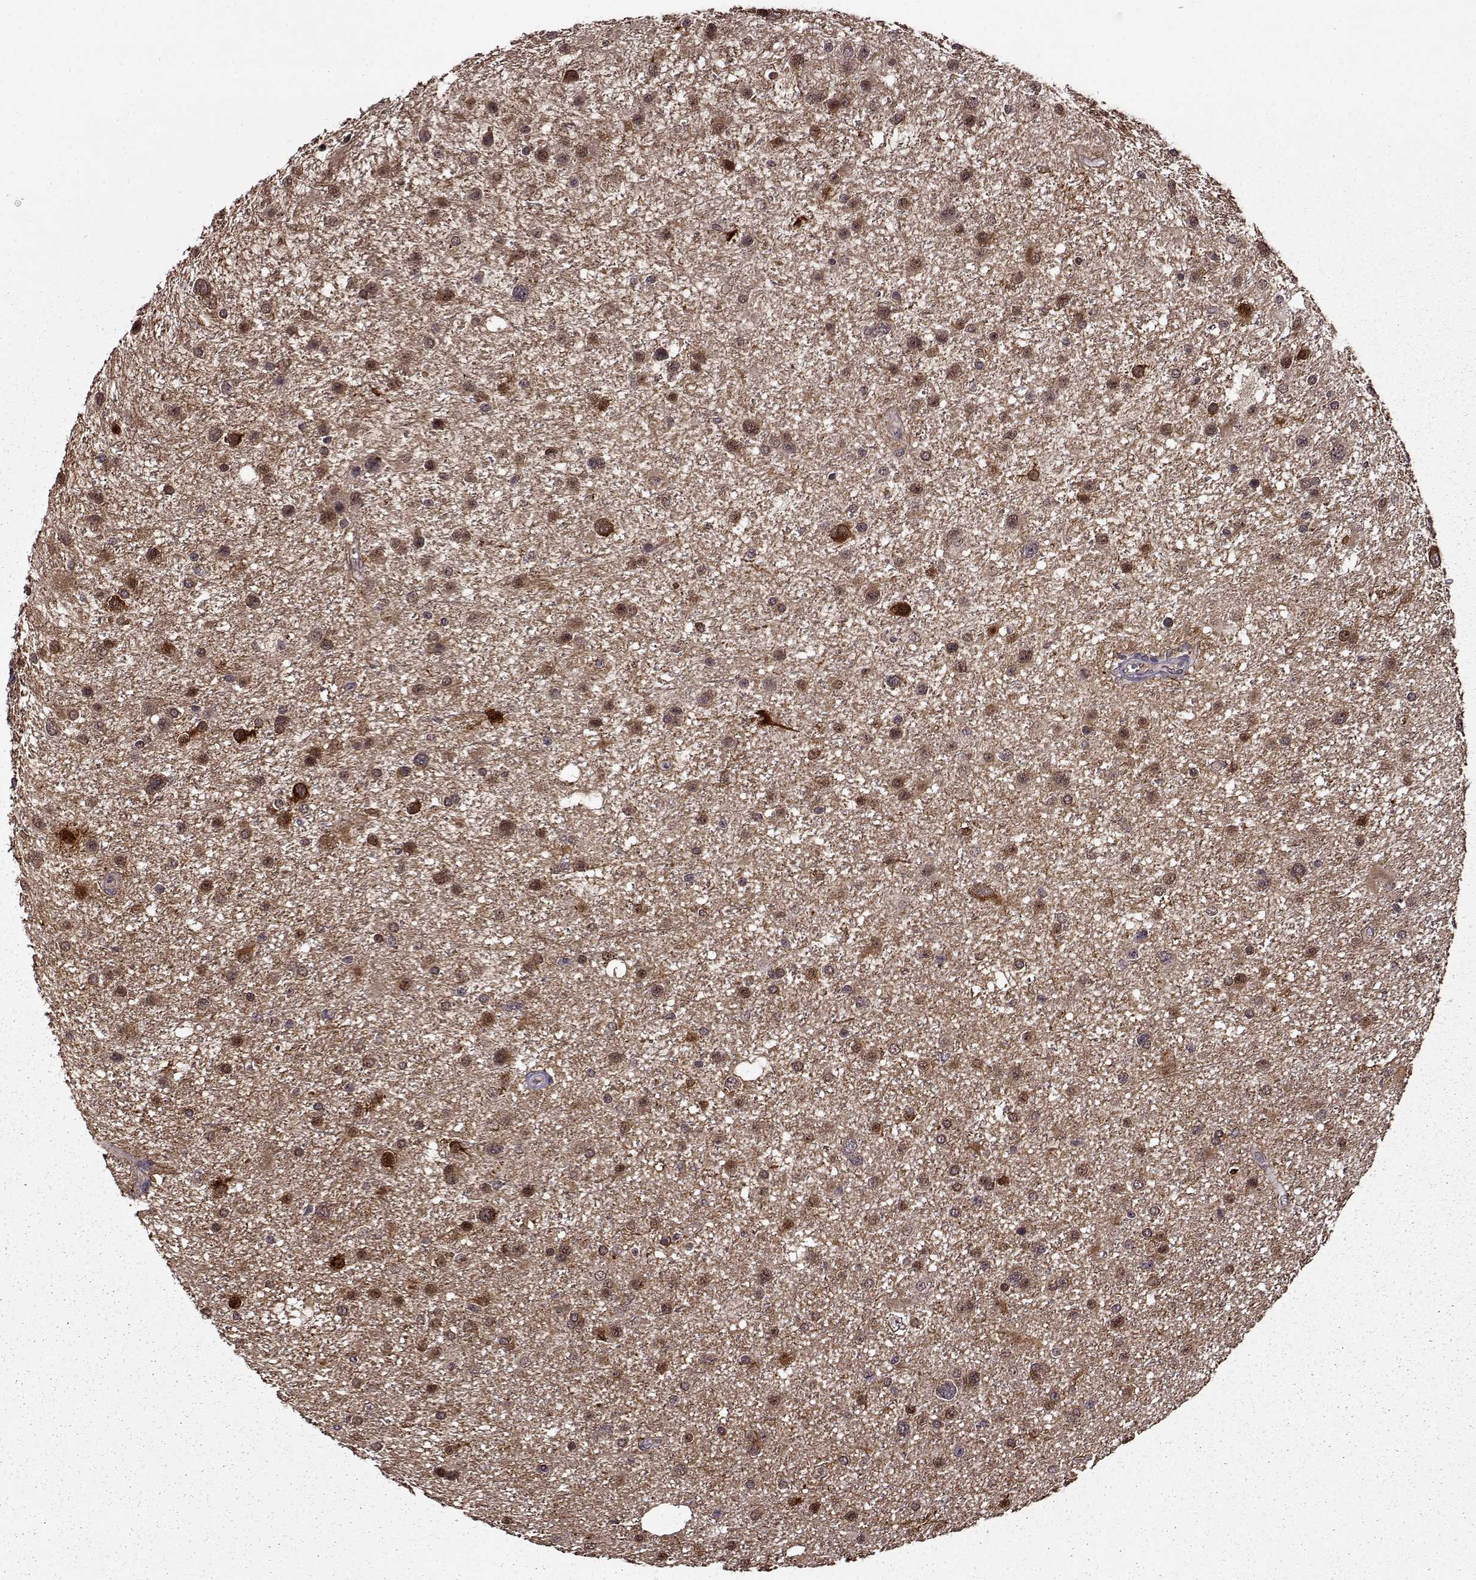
{"staining": {"intensity": "moderate", "quantity": ">75%", "location": "cytoplasmic/membranous,nuclear"}, "tissue": "glioma", "cell_type": "Tumor cells", "image_type": "cancer", "snomed": [{"axis": "morphology", "description": "Glioma, malignant, Low grade"}, {"axis": "topography", "description": "Brain"}], "caption": "A brown stain shows moderate cytoplasmic/membranous and nuclear positivity of a protein in glioma tumor cells. (IHC, brightfield microscopy, high magnification).", "gene": "MAIP1", "patient": {"sex": "female", "age": 32}}